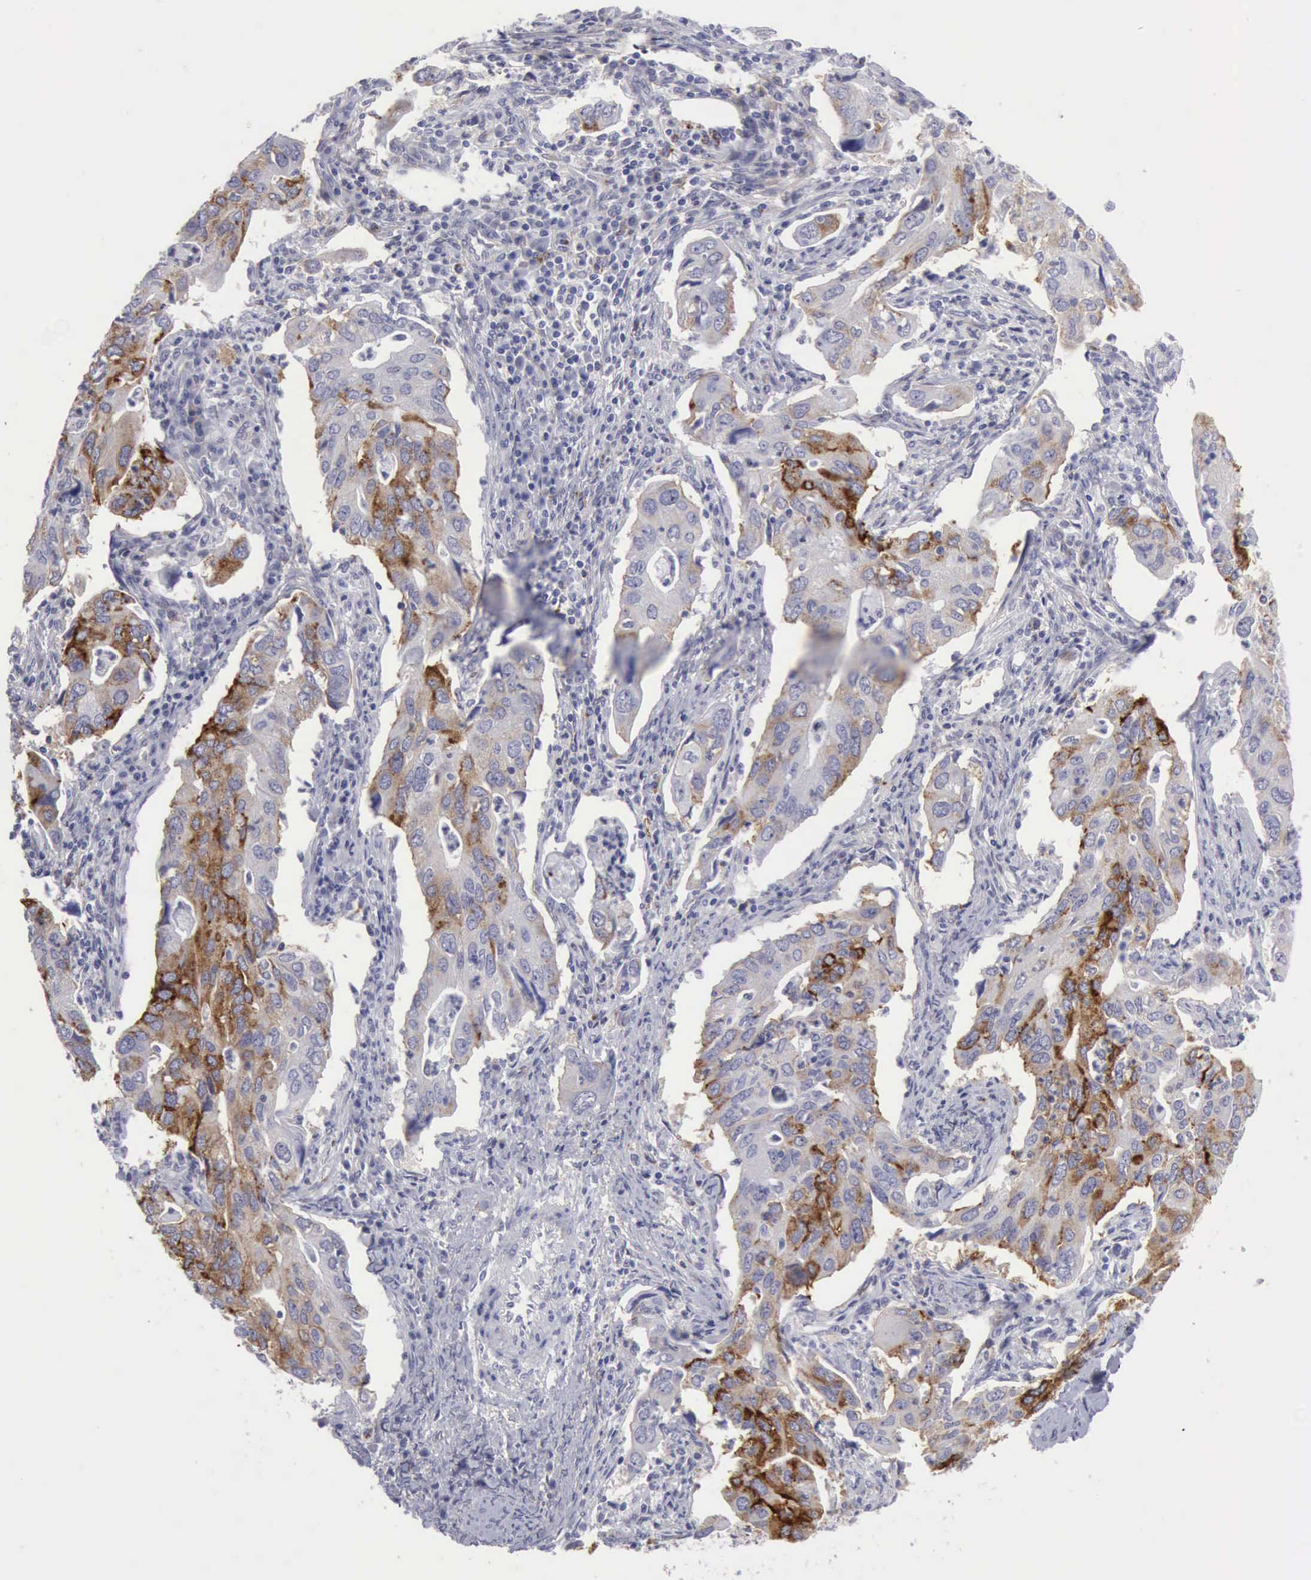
{"staining": {"intensity": "moderate", "quantity": "<25%", "location": "cytoplasmic/membranous"}, "tissue": "lung cancer", "cell_type": "Tumor cells", "image_type": "cancer", "snomed": [{"axis": "morphology", "description": "Adenocarcinoma, NOS"}, {"axis": "topography", "description": "Lung"}], "caption": "The immunohistochemical stain labels moderate cytoplasmic/membranous positivity in tumor cells of lung cancer tissue.", "gene": "TFRC", "patient": {"sex": "male", "age": 48}}